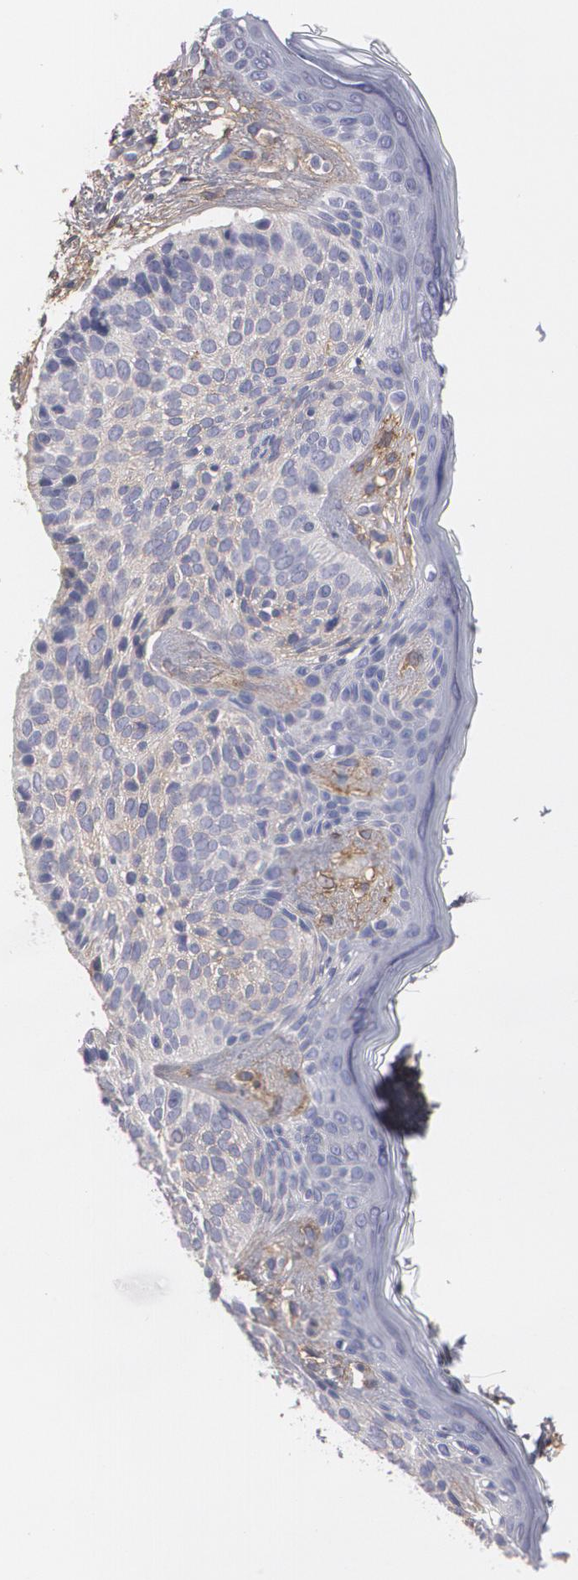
{"staining": {"intensity": "negative", "quantity": "none", "location": "none"}, "tissue": "skin cancer", "cell_type": "Tumor cells", "image_type": "cancer", "snomed": [{"axis": "morphology", "description": "Basal cell carcinoma"}, {"axis": "topography", "description": "Skin"}], "caption": "DAB immunohistochemical staining of human basal cell carcinoma (skin) exhibits no significant positivity in tumor cells. (DAB immunohistochemistry with hematoxylin counter stain).", "gene": "FBLN1", "patient": {"sex": "female", "age": 78}}